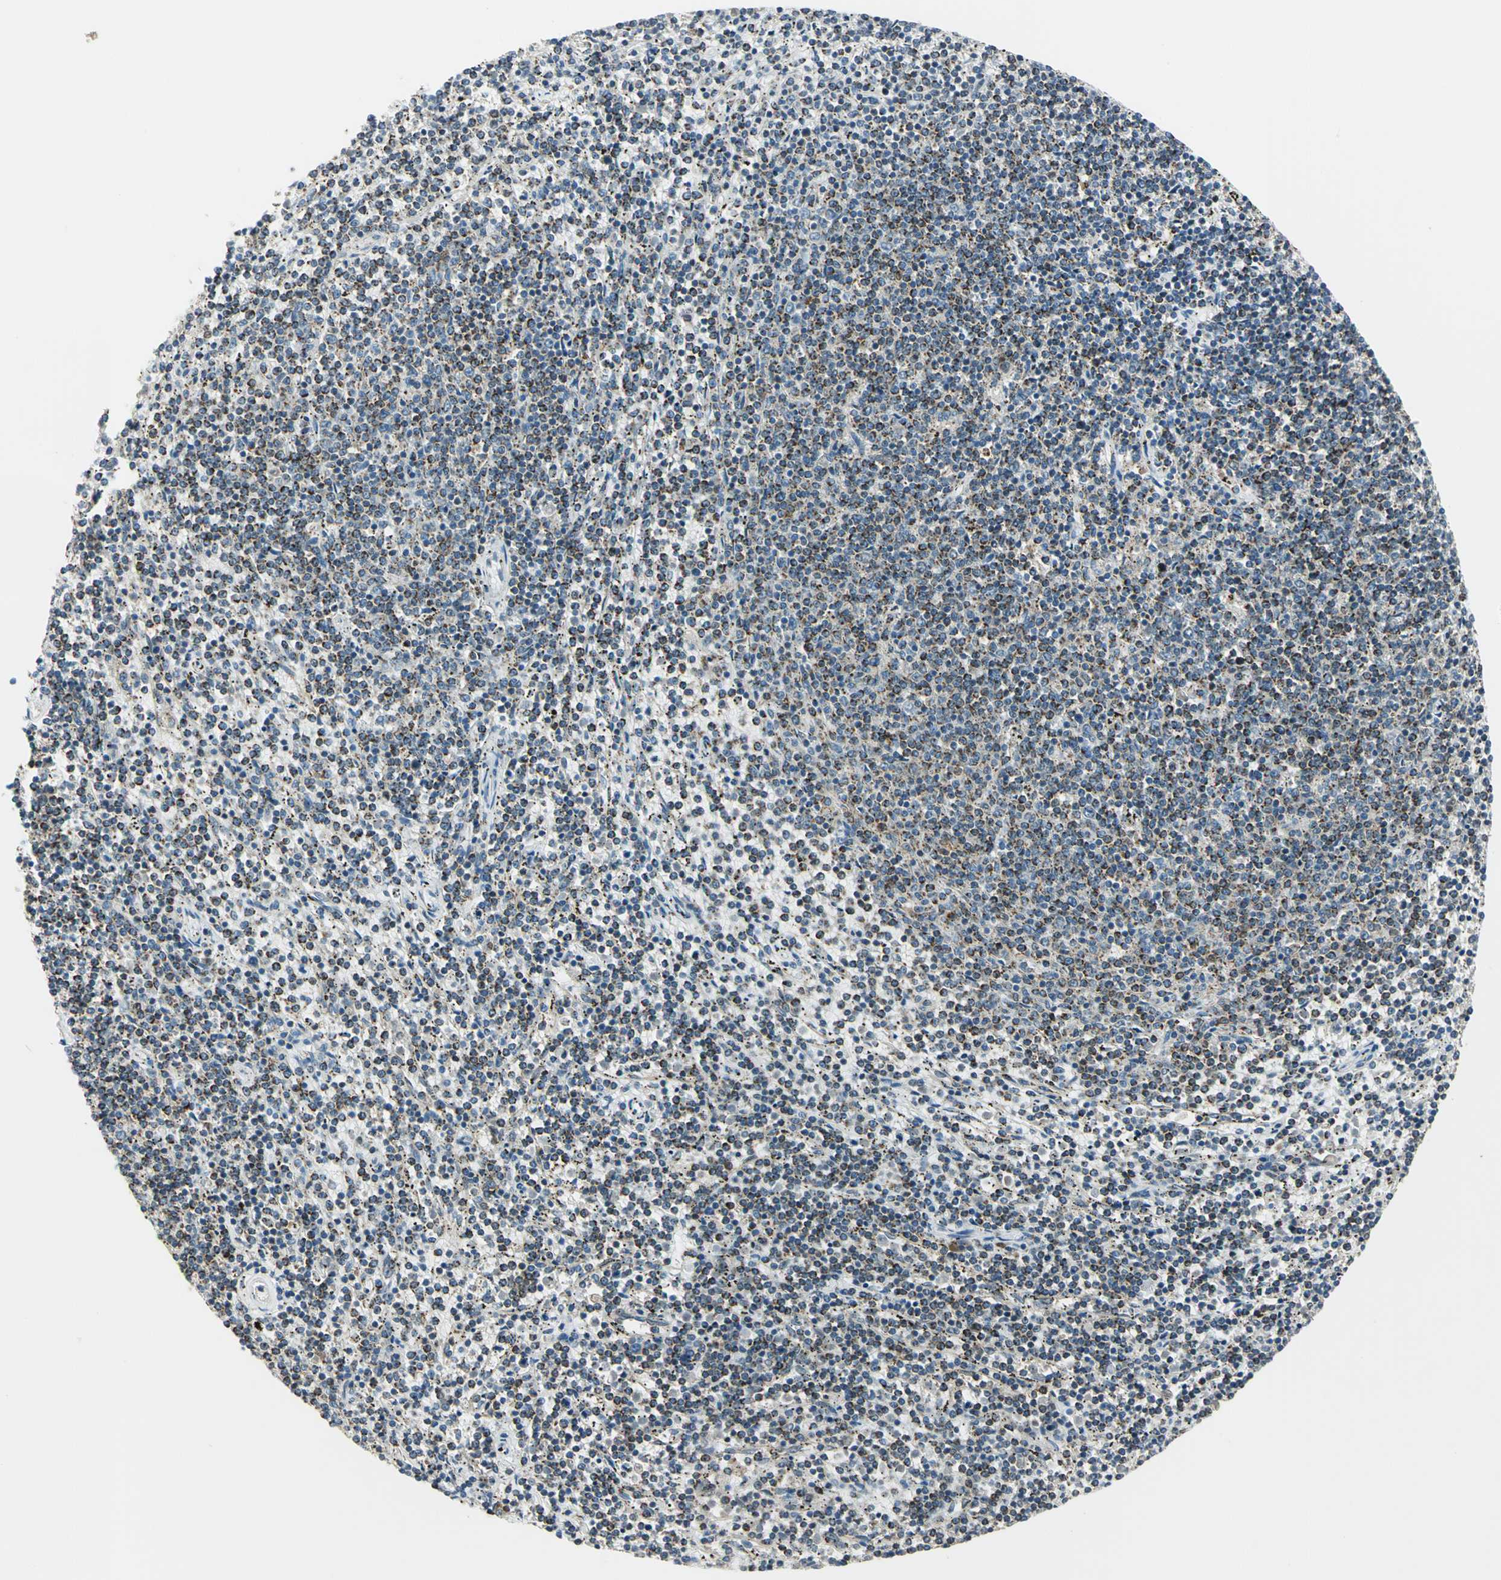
{"staining": {"intensity": "strong", "quantity": ">75%", "location": "cytoplasmic/membranous"}, "tissue": "lymphoma", "cell_type": "Tumor cells", "image_type": "cancer", "snomed": [{"axis": "morphology", "description": "Malignant lymphoma, non-Hodgkin's type, Low grade"}, {"axis": "topography", "description": "Spleen"}], "caption": "DAB (3,3'-diaminobenzidine) immunohistochemical staining of lymphoma exhibits strong cytoplasmic/membranous protein positivity in approximately >75% of tumor cells.", "gene": "ACADM", "patient": {"sex": "female", "age": 50}}